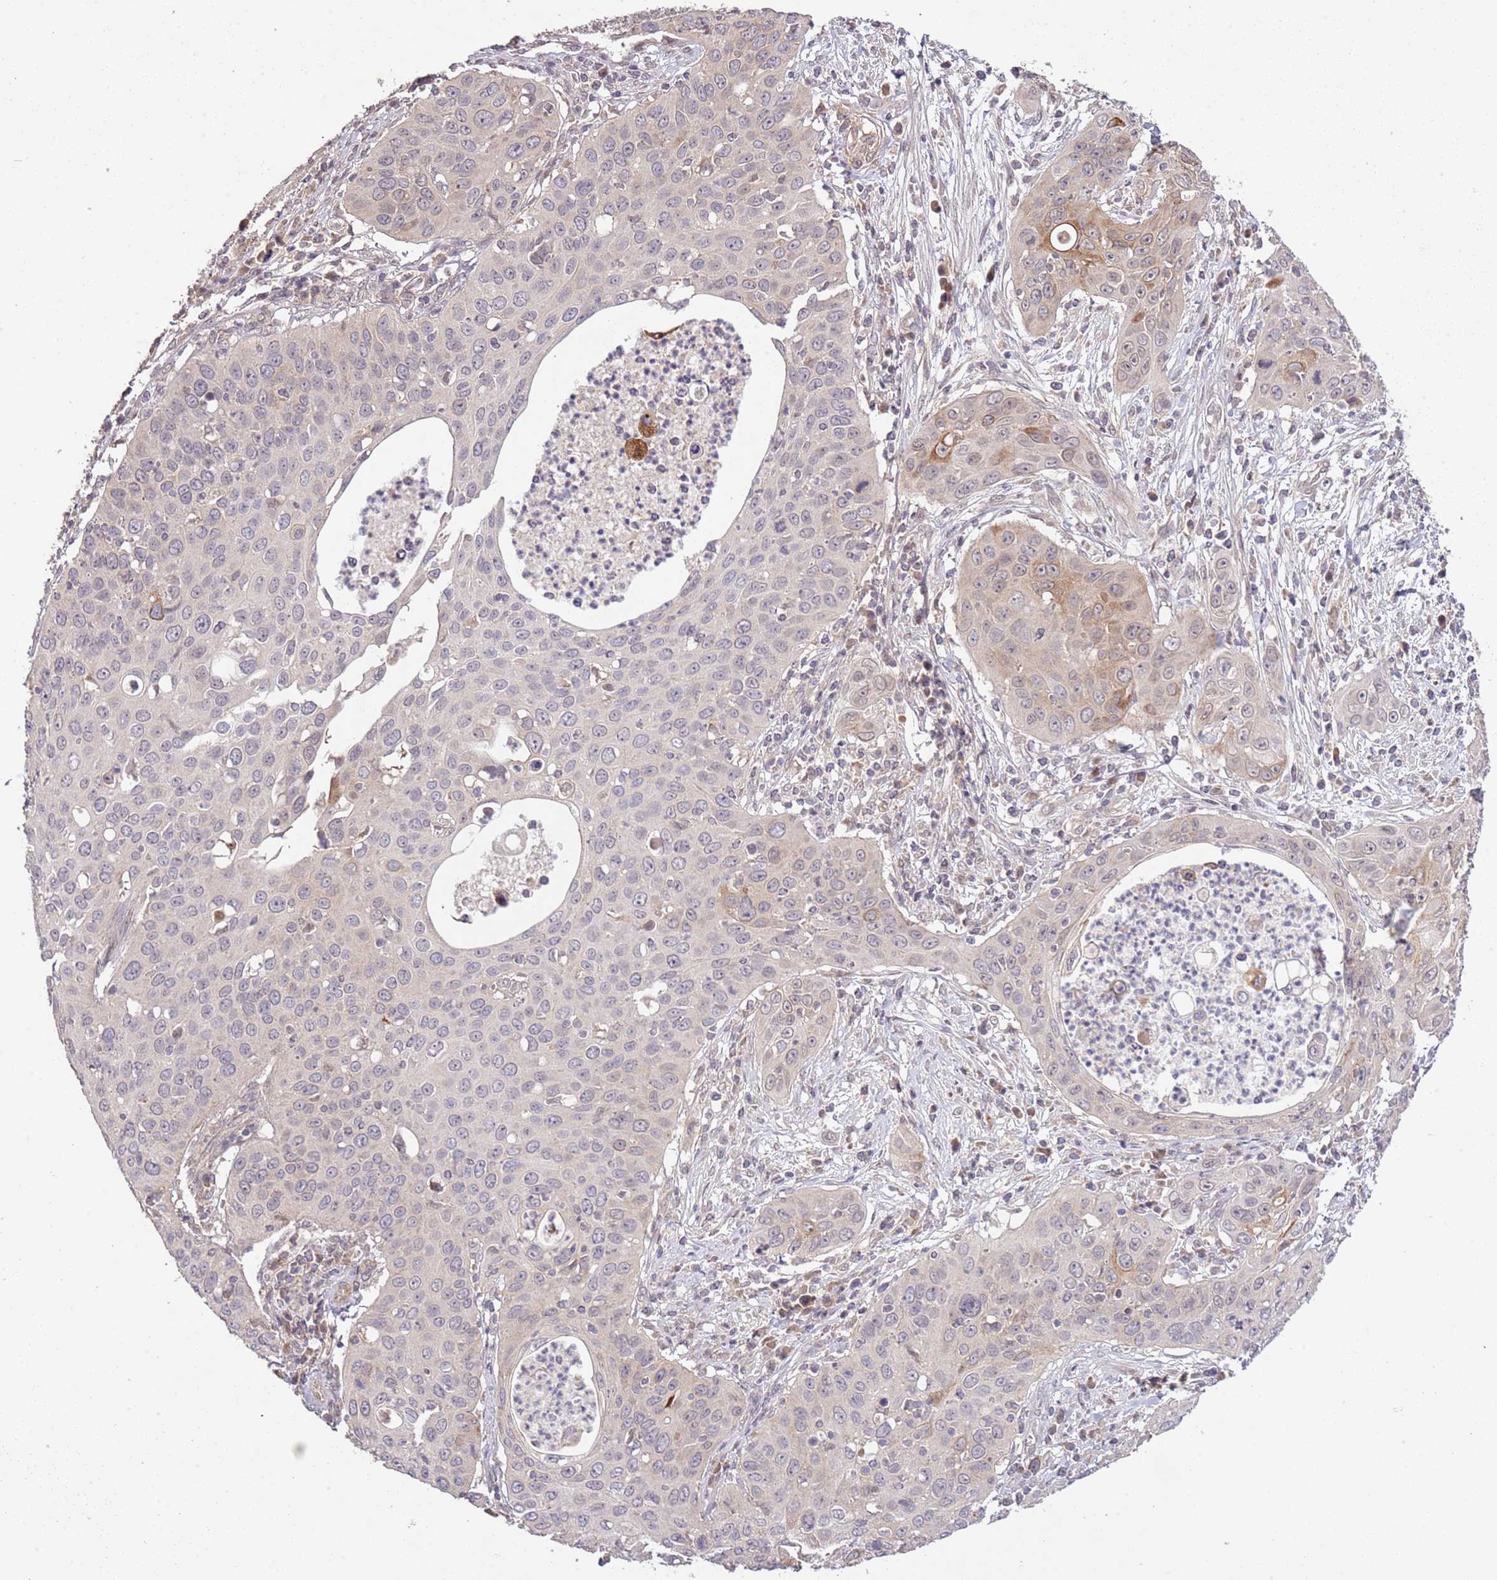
{"staining": {"intensity": "moderate", "quantity": "<25%", "location": "cytoplasmic/membranous"}, "tissue": "cervical cancer", "cell_type": "Tumor cells", "image_type": "cancer", "snomed": [{"axis": "morphology", "description": "Squamous cell carcinoma, NOS"}, {"axis": "topography", "description": "Cervix"}], "caption": "This is an image of IHC staining of cervical squamous cell carcinoma, which shows moderate positivity in the cytoplasmic/membranous of tumor cells.", "gene": "IVD", "patient": {"sex": "female", "age": 36}}